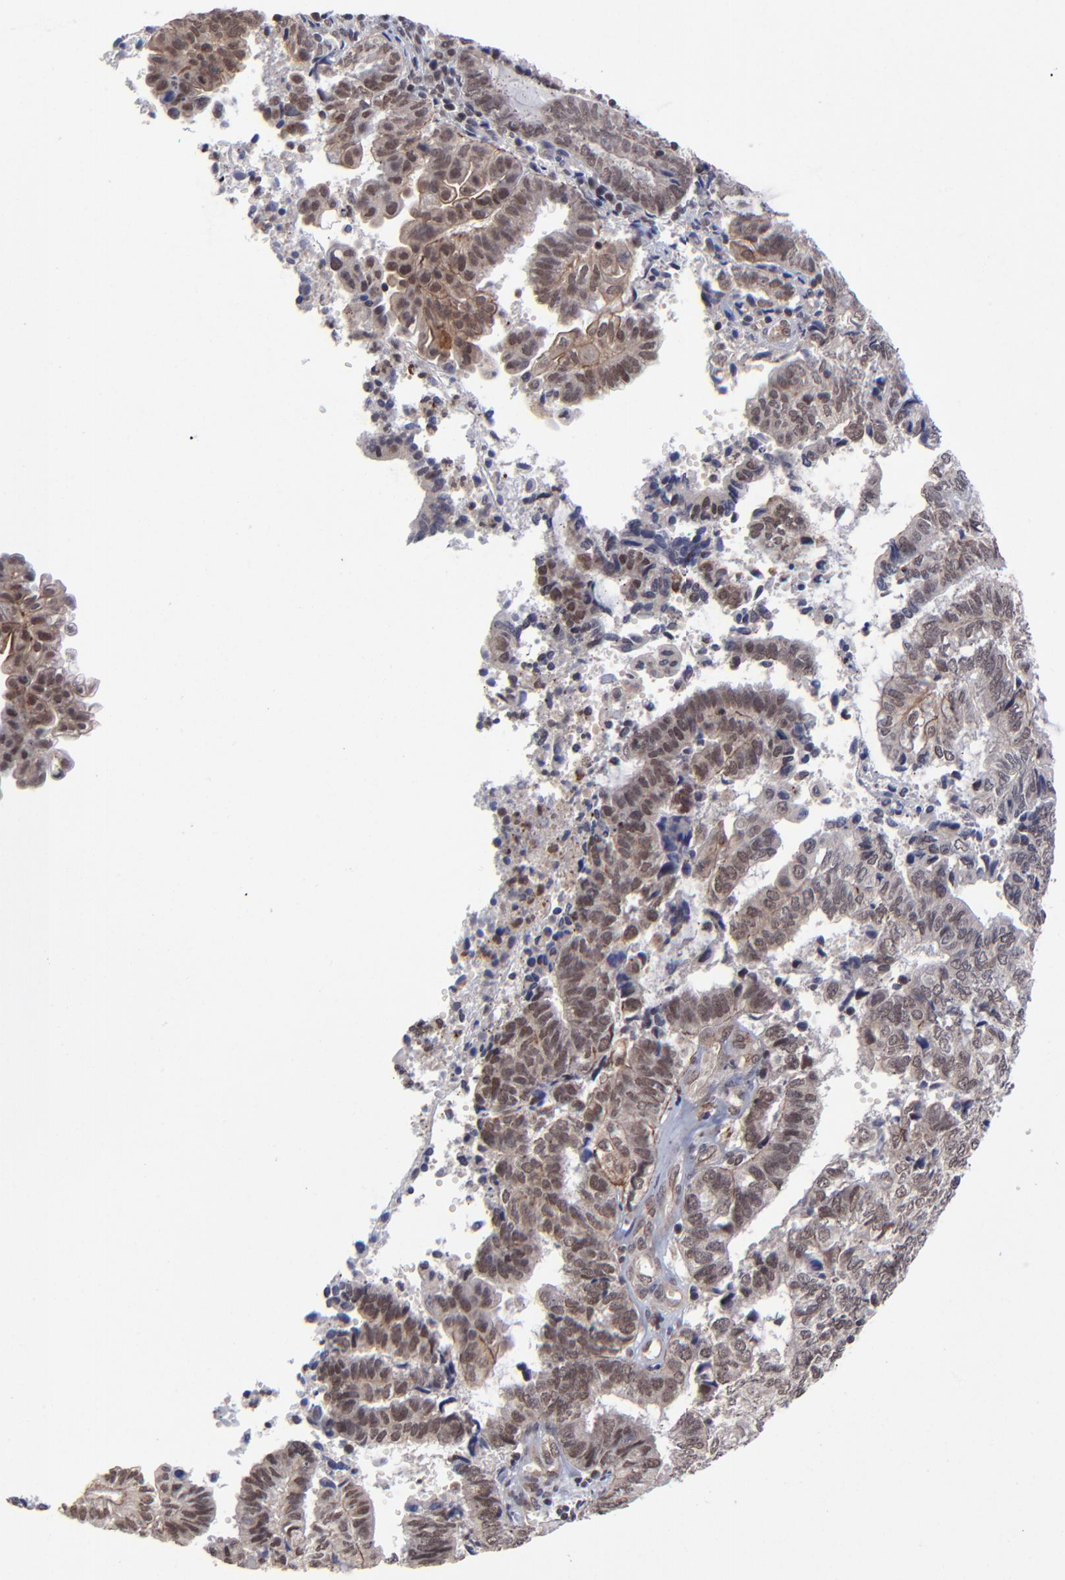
{"staining": {"intensity": "moderate", "quantity": "25%-75%", "location": "cytoplasmic/membranous"}, "tissue": "endometrial cancer", "cell_type": "Tumor cells", "image_type": "cancer", "snomed": [{"axis": "morphology", "description": "Adenocarcinoma, NOS"}, {"axis": "topography", "description": "Uterus"}, {"axis": "topography", "description": "Endometrium"}], "caption": "Brown immunohistochemical staining in human endometrial cancer (adenocarcinoma) exhibits moderate cytoplasmic/membranous staining in about 25%-75% of tumor cells. The protein is stained brown, and the nuclei are stained in blue (DAB IHC with brightfield microscopy, high magnification).", "gene": "ZNF419", "patient": {"sex": "female", "age": 70}}